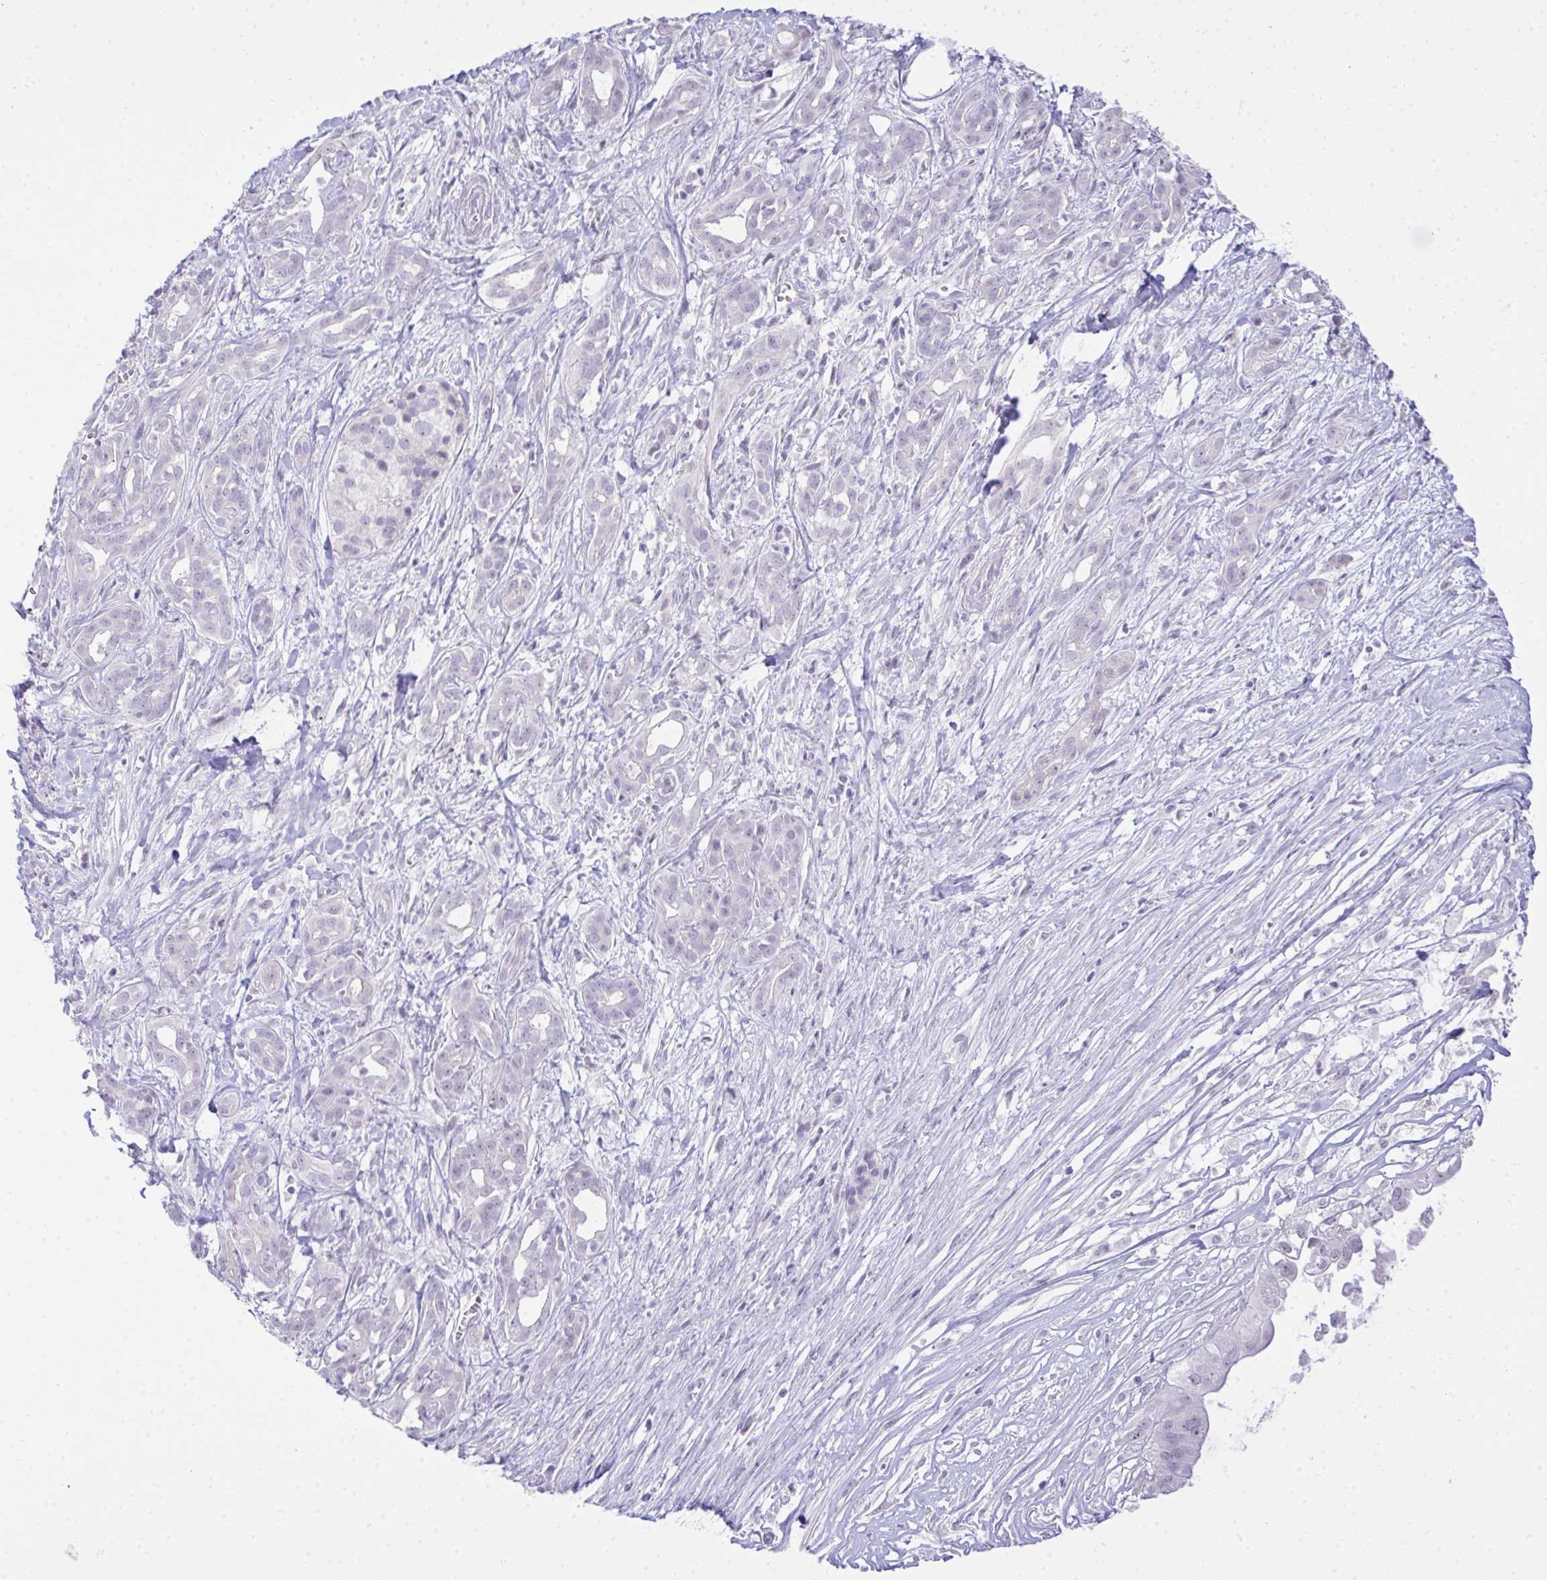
{"staining": {"intensity": "negative", "quantity": "none", "location": "none"}, "tissue": "pancreatic cancer", "cell_type": "Tumor cells", "image_type": "cancer", "snomed": [{"axis": "morphology", "description": "Adenocarcinoma, NOS"}, {"axis": "topography", "description": "Pancreas"}], "caption": "The micrograph displays no significant expression in tumor cells of pancreatic adenocarcinoma.", "gene": "EID3", "patient": {"sex": "male", "age": 61}}